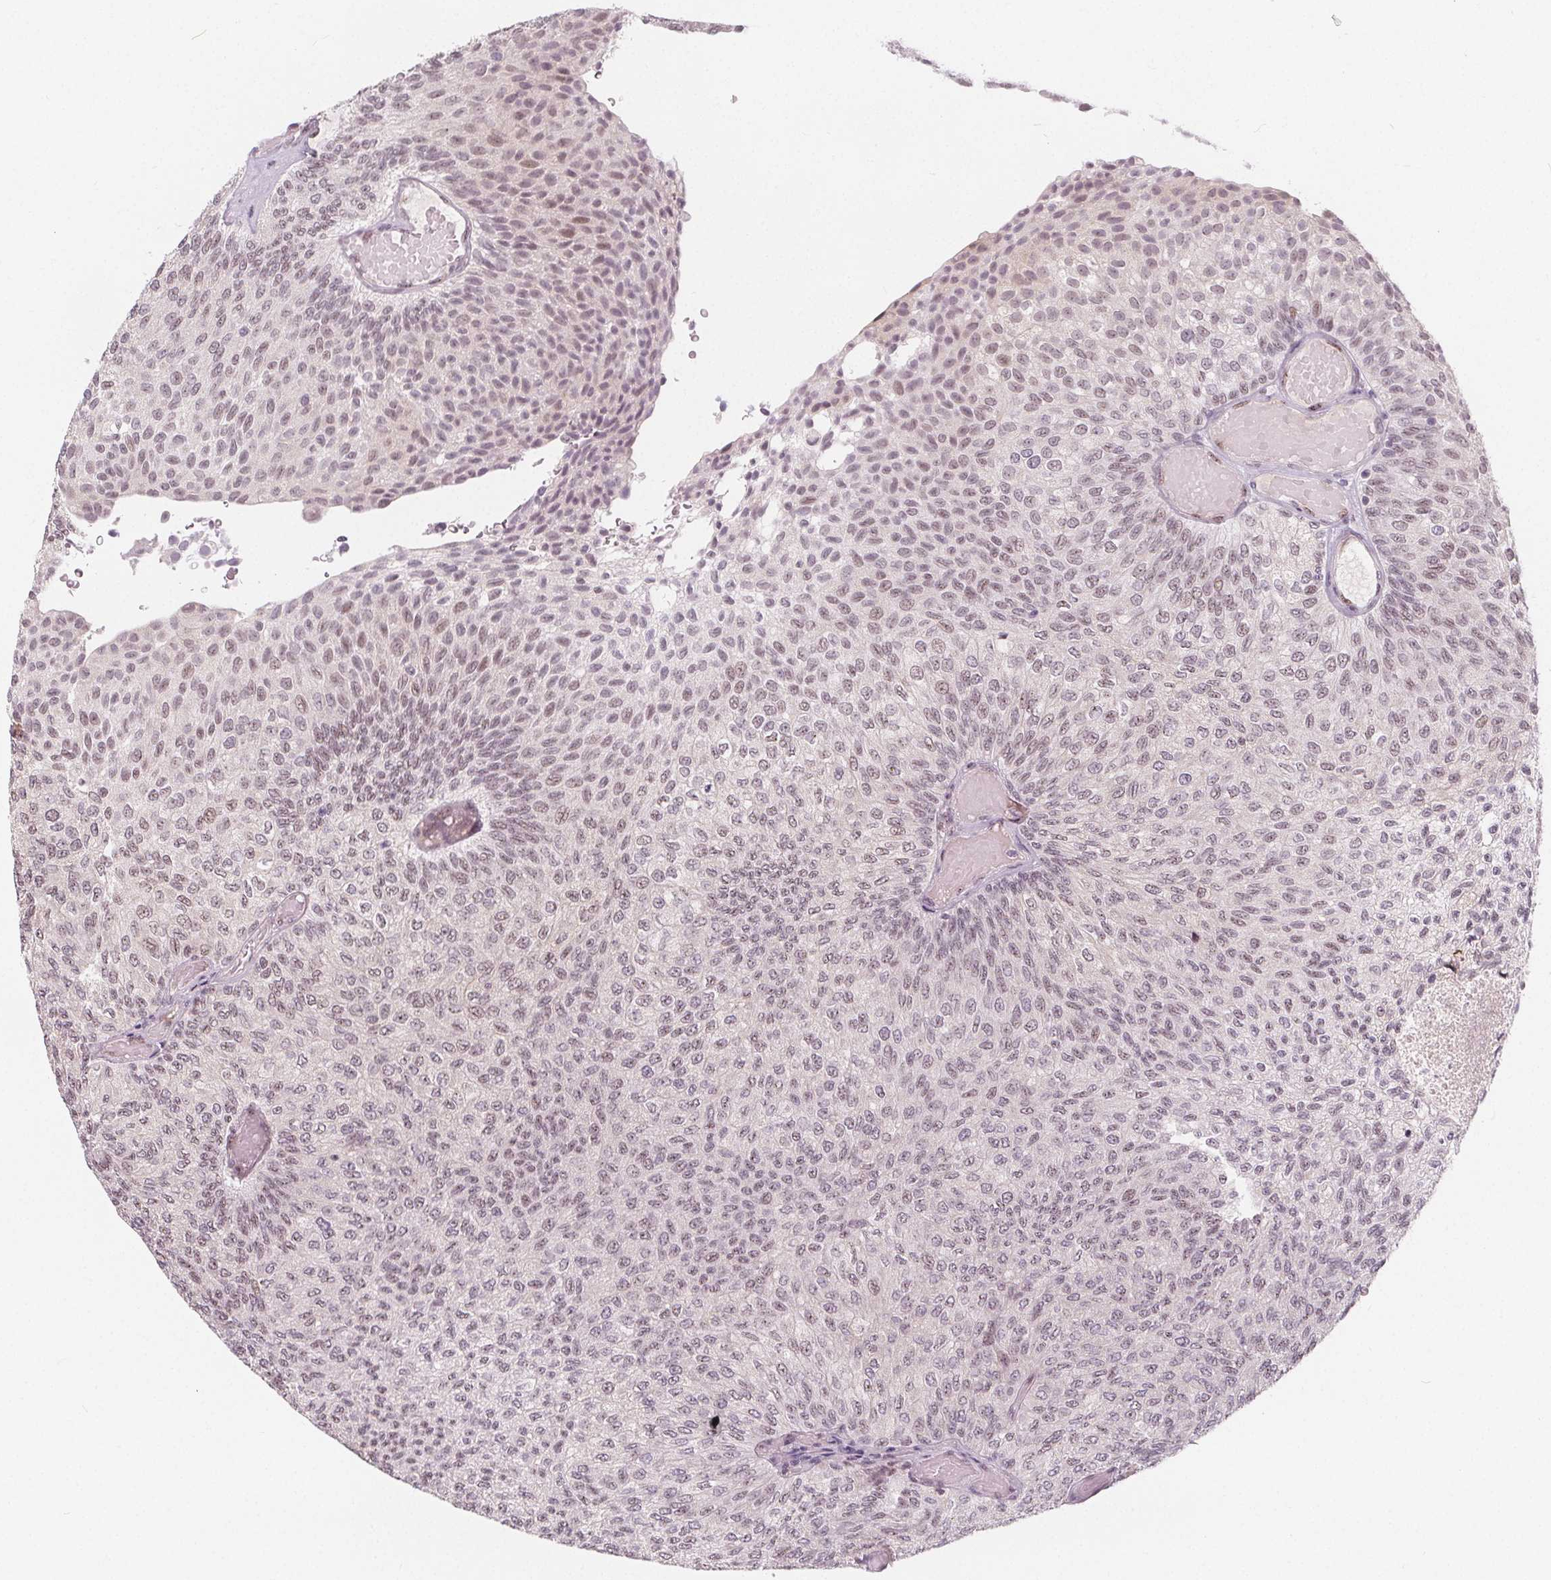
{"staining": {"intensity": "negative", "quantity": "none", "location": "none"}, "tissue": "urothelial cancer", "cell_type": "Tumor cells", "image_type": "cancer", "snomed": [{"axis": "morphology", "description": "Urothelial carcinoma, Low grade"}, {"axis": "topography", "description": "Urinary bladder"}], "caption": "This is an immunohistochemistry (IHC) micrograph of urothelial cancer. There is no staining in tumor cells.", "gene": "DRC3", "patient": {"sex": "male", "age": 78}}